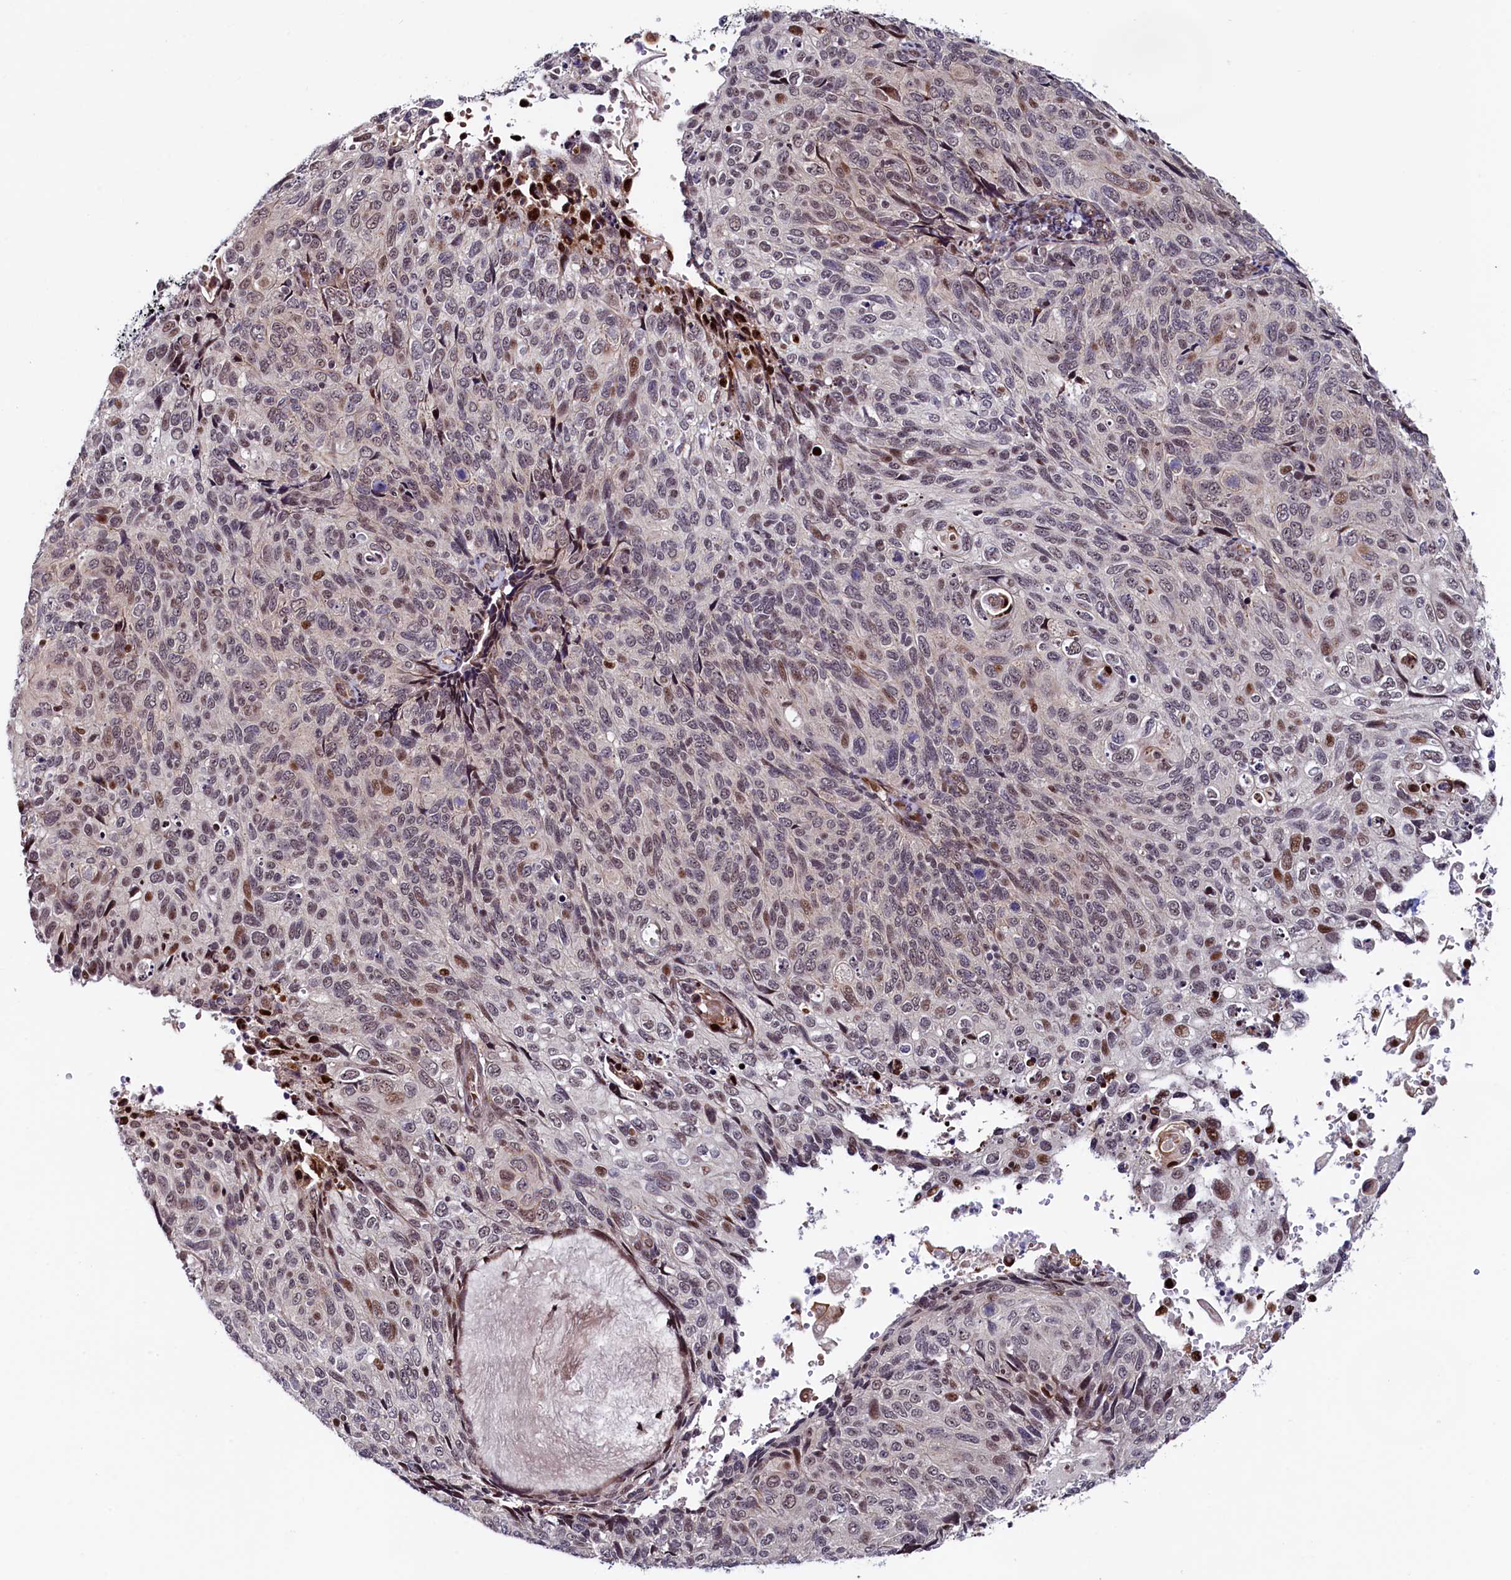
{"staining": {"intensity": "moderate", "quantity": "<25%", "location": "nuclear"}, "tissue": "cervical cancer", "cell_type": "Tumor cells", "image_type": "cancer", "snomed": [{"axis": "morphology", "description": "Squamous cell carcinoma, NOS"}, {"axis": "topography", "description": "Cervix"}], "caption": "Approximately <25% of tumor cells in human cervical squamous cell carcinoma display moderate nuclear protein positivity as visualized by brown immunohistochemical staining.", "gene": "LEO1", "patient": {"sex": "female", "age": 70}}